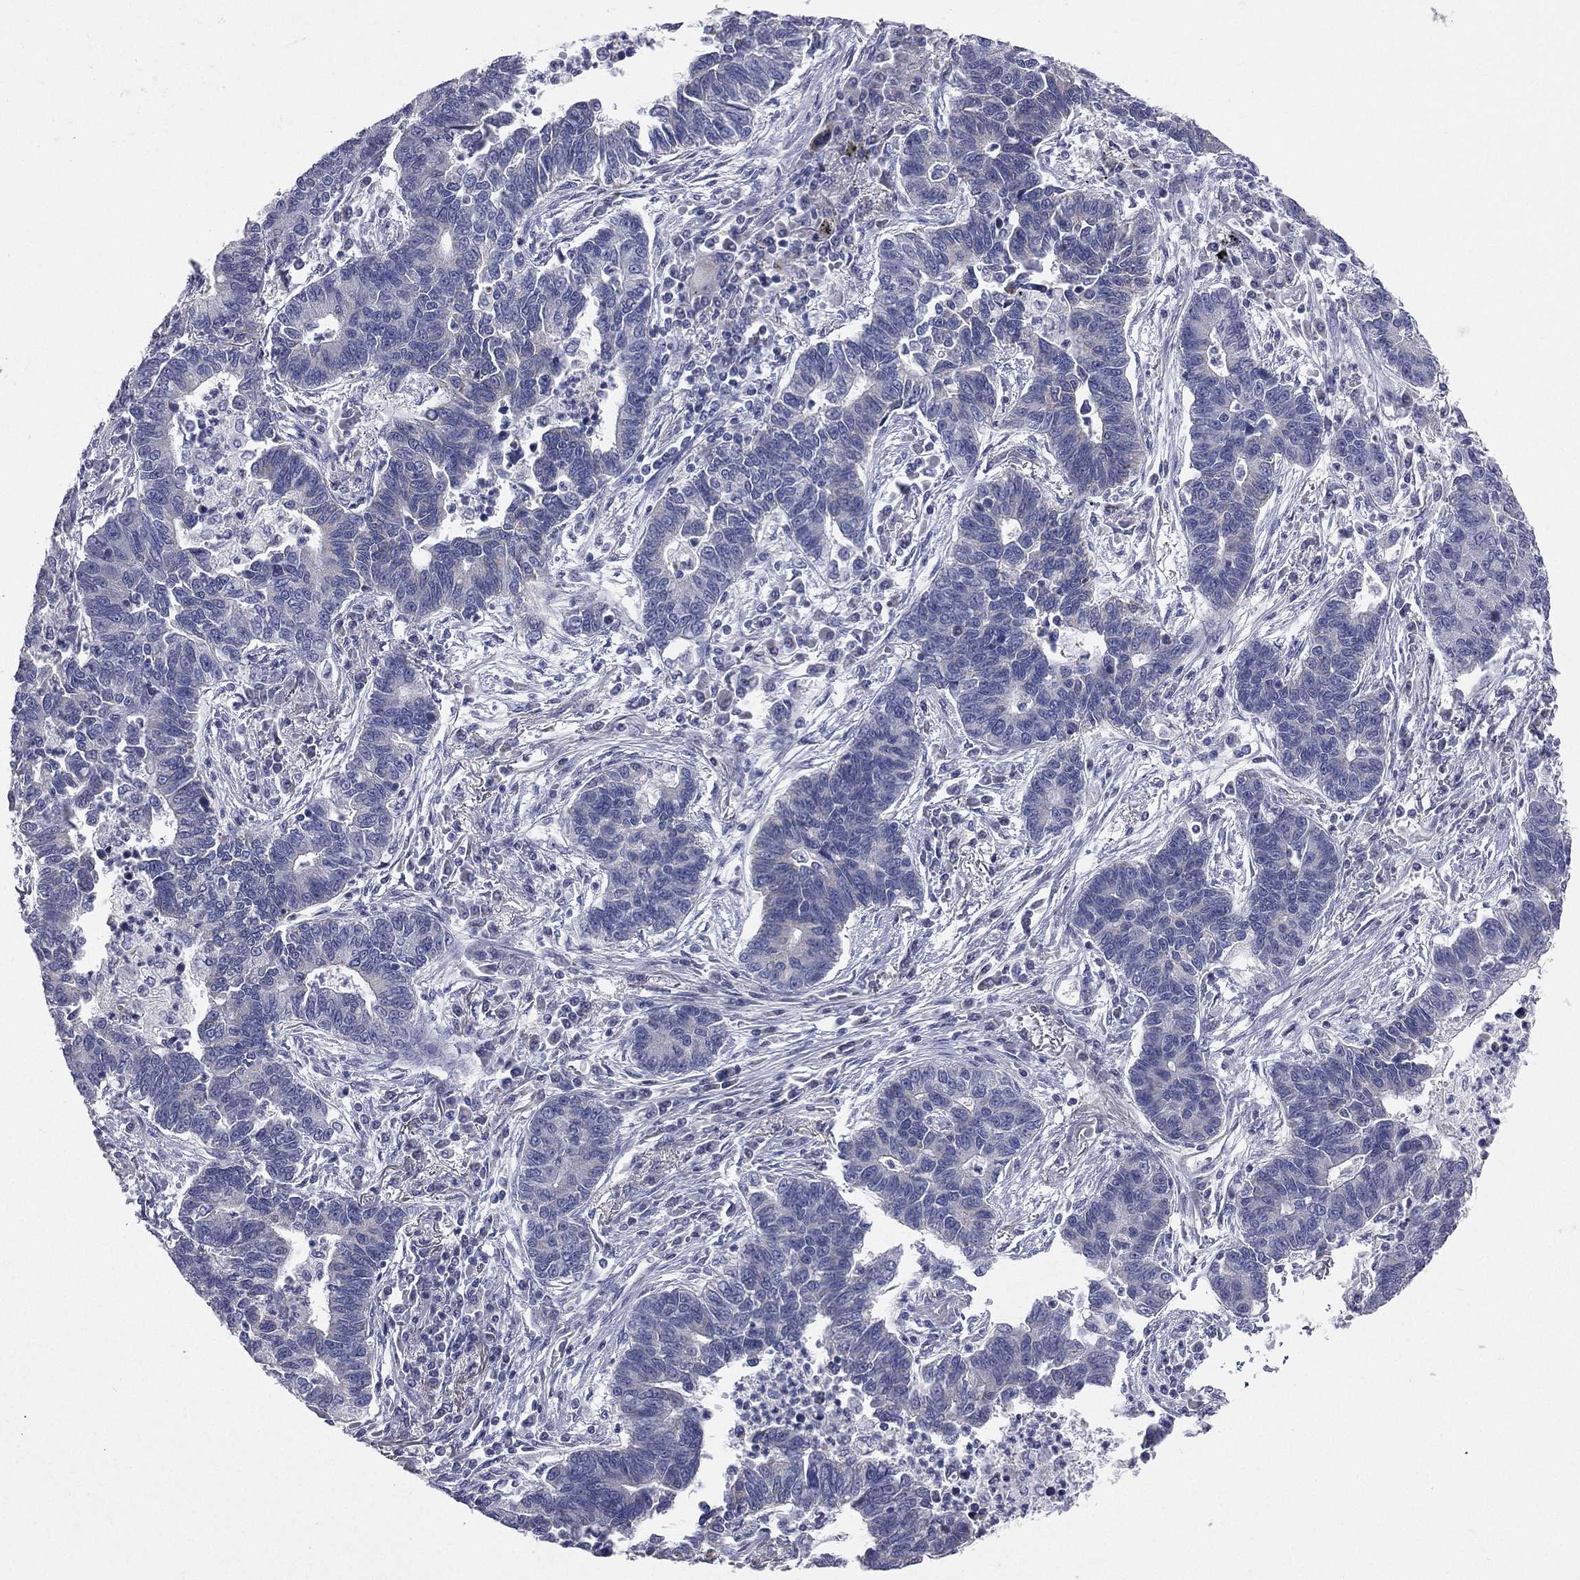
{"staining": {"intensity": "negative", "quantity": "none", "location": "none"}, "tissue": "lung cancer", "cell_type": "Tumor cells", "image_type": "cancer", "snomed": [{"axis": "morphology", "description": "Adenocarcinoma, NOS"}, {"axis": "topography", "description": "Lung"}], "caption": "High magnification brightfield microscopy of lung adenocarcinoma stained with DAB (3,3'-diaminobenzidine) (brown) and counterstained with hematoxylin (blue): tumor cells show no significant staining.", "gene": "STK31", "patient": {"sex": "female", "age": 57}}